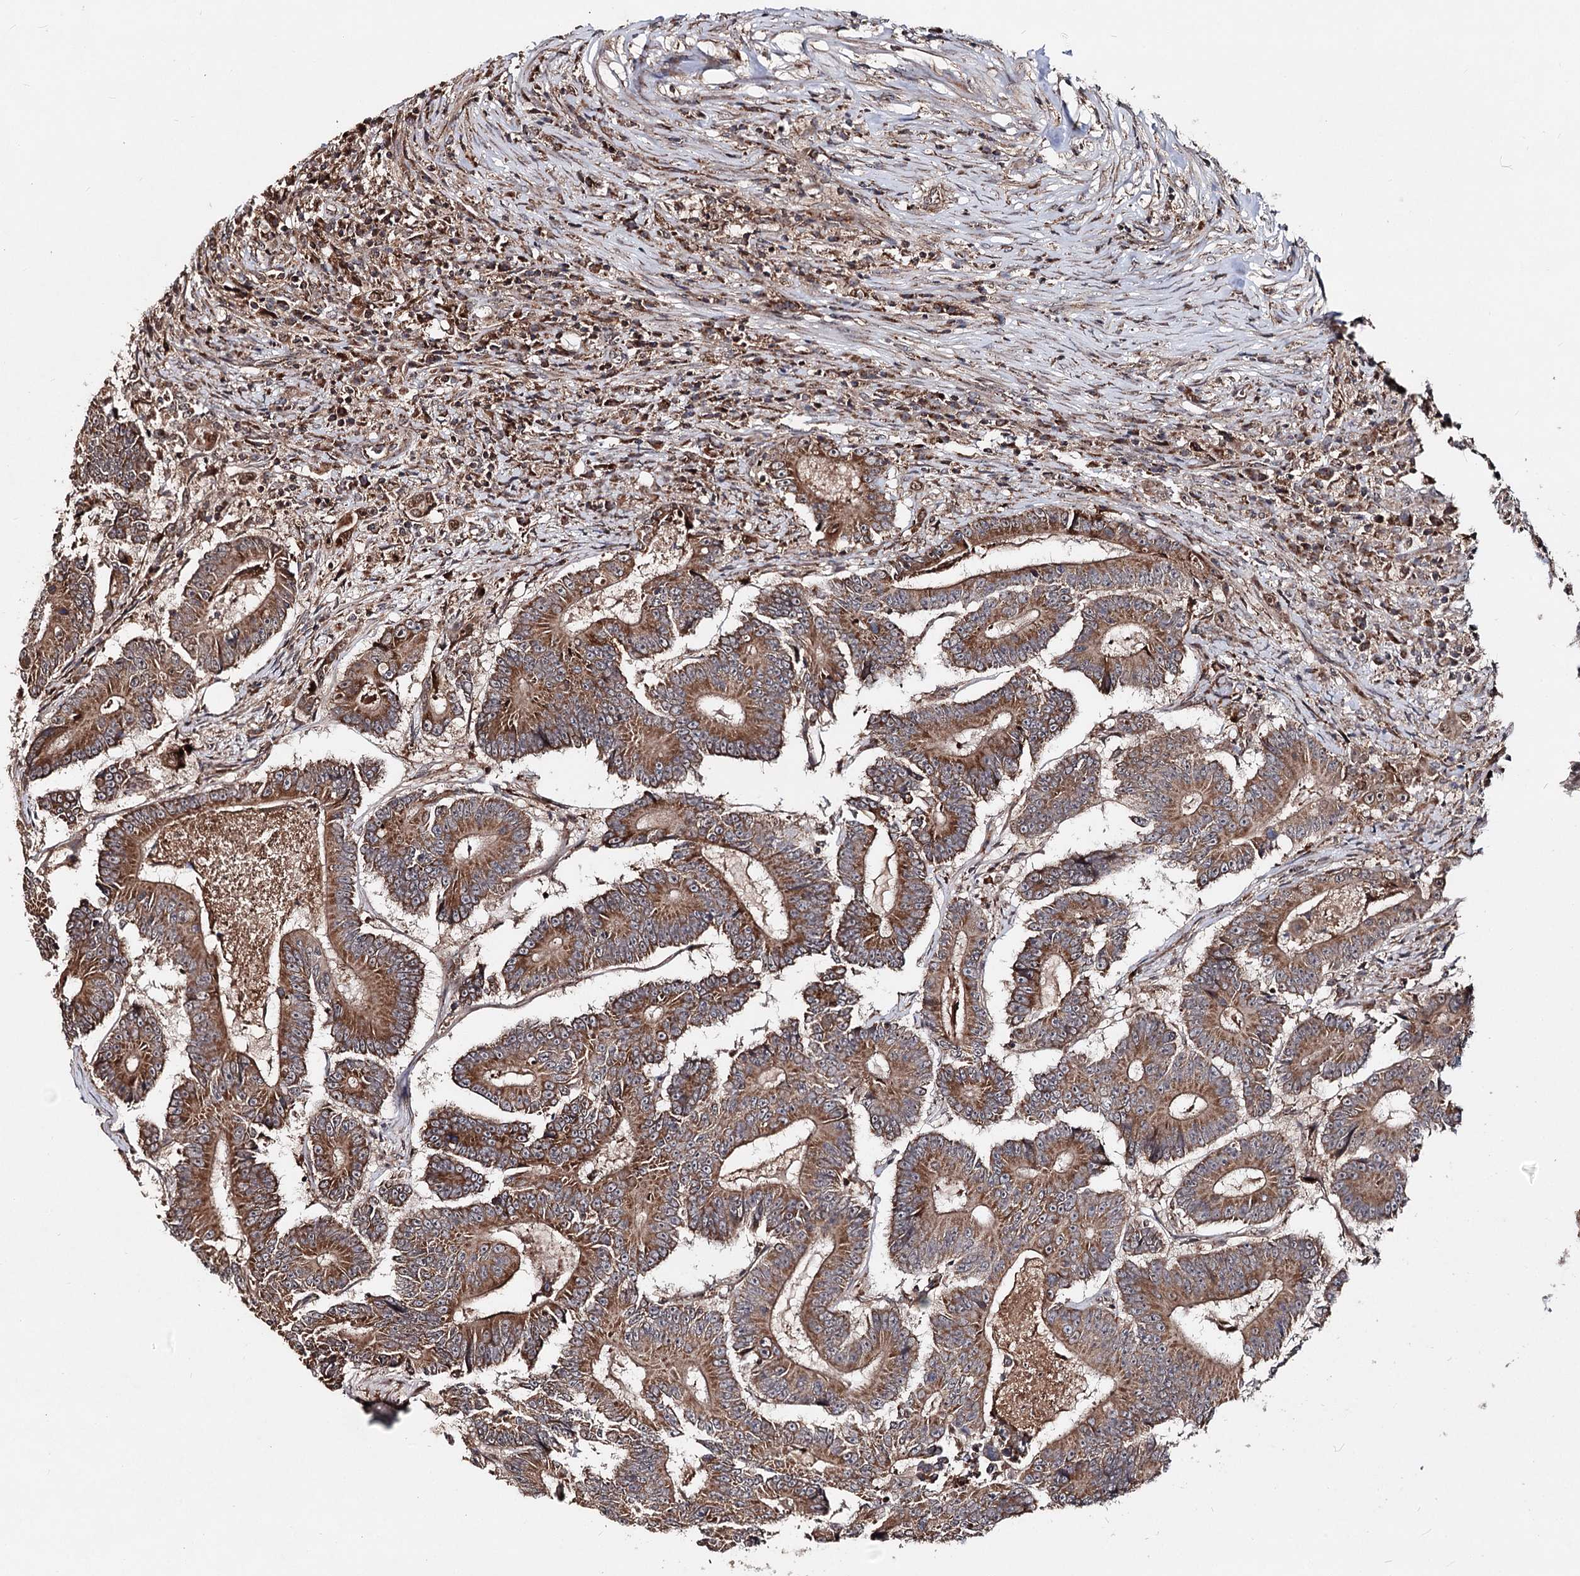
{"staining": {"intensity": "moderate", "quantity": ">75%", "location": "cytoplasmic/membranous"}, "tissue": "colorectal cancer", "cell_type": "Tumor cells", "image_type": "cancer", "snomed": [{"axis": "morphology", "description": "Adenocarcinoma, NOS"}, {"axis": "topography", "description": "Colon"}], "caption": "A micrograph of adenocarcinoma (colorectal) stained for a protein shows moderate cytoplasmic/membranous brown staining in tumor cells. Immunohistochemistry (ihc) stains the protein of interest in brown and the nuclei are stained blue.", "gene": "MINDY3", "patient": {"sex": "male", "age": 83}}